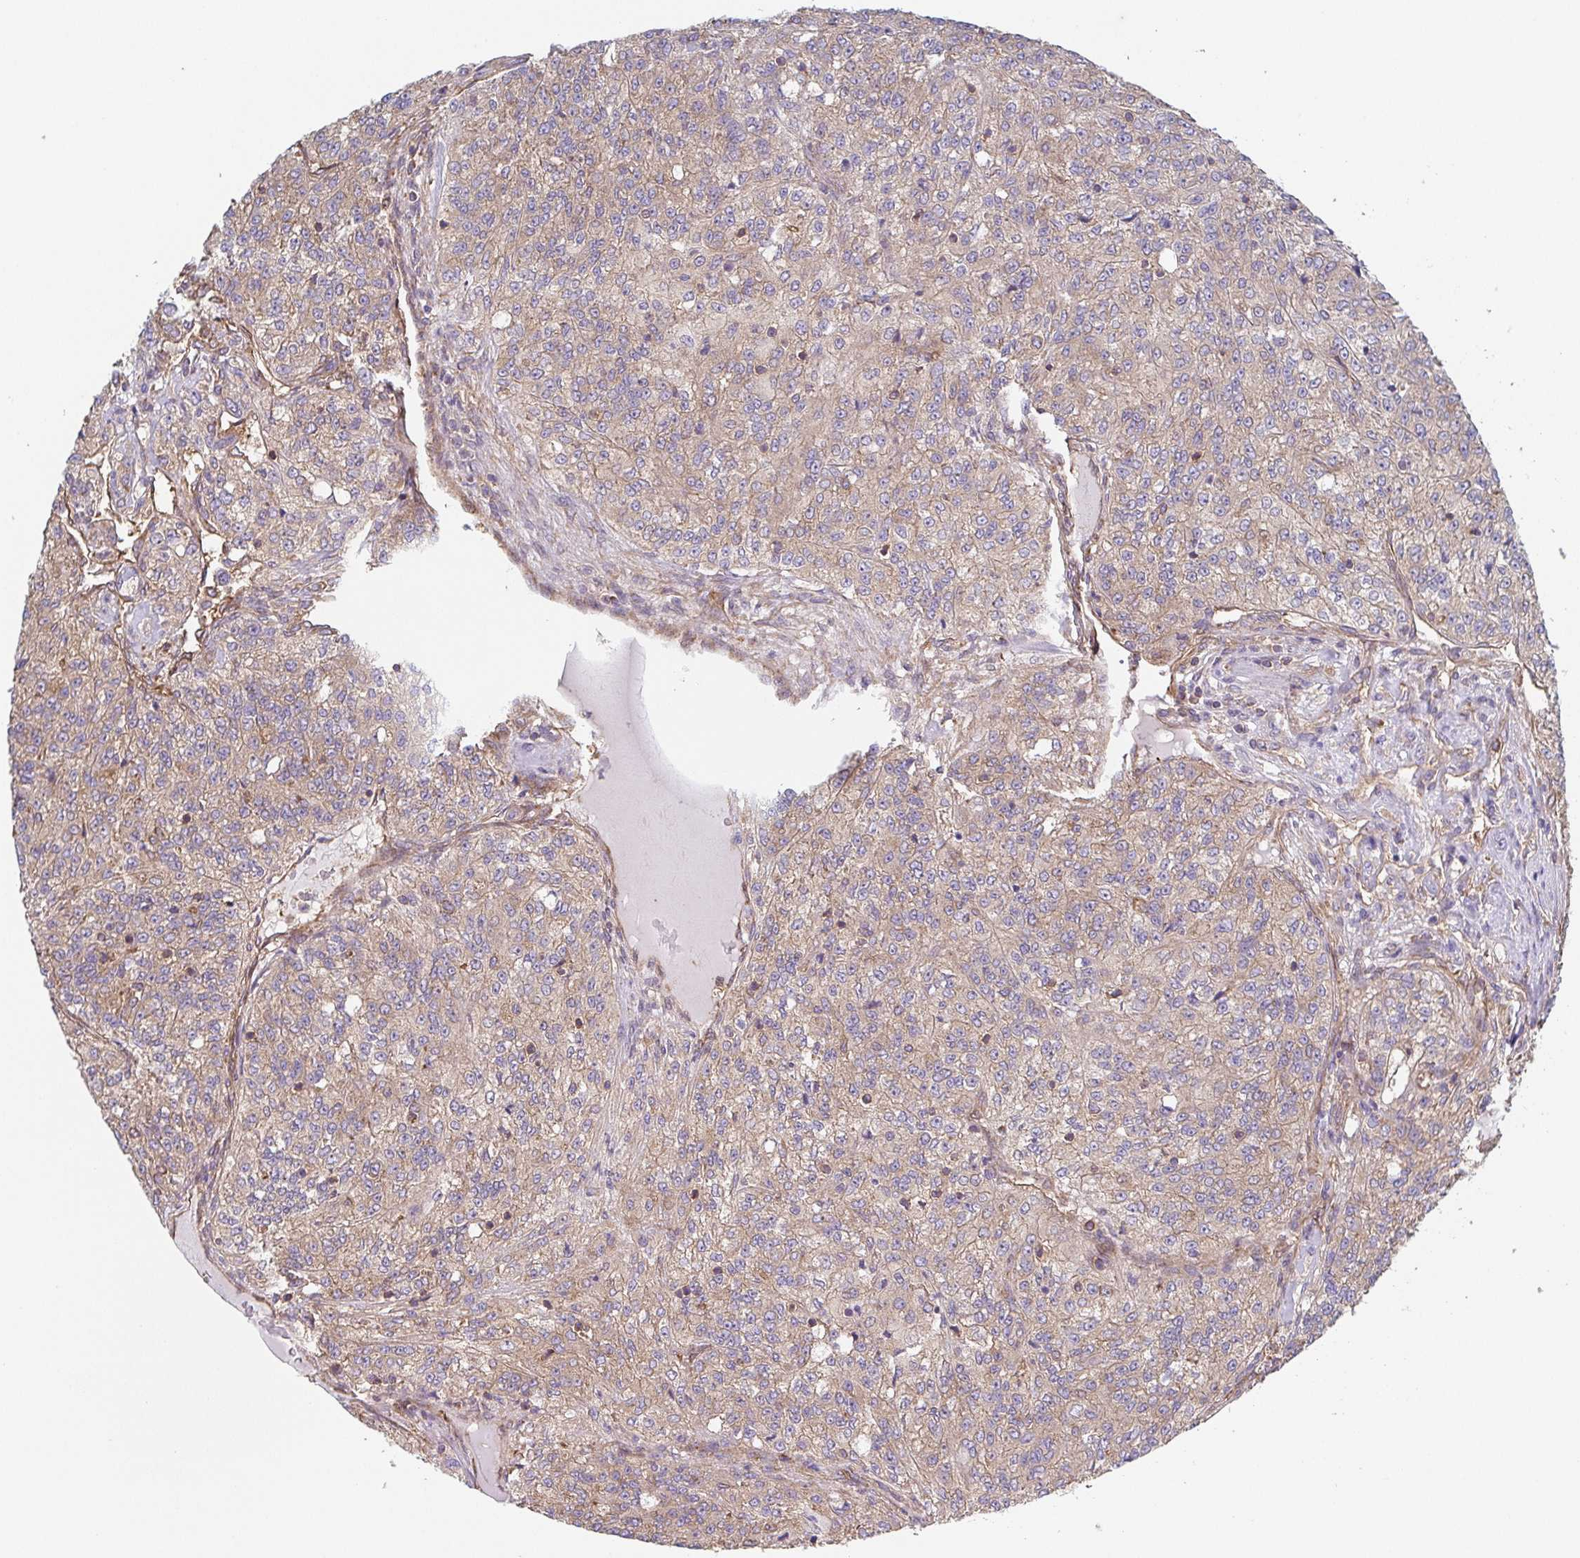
{"staining": {"intensity": "weak", "quantity": ">75%", "location": "cytoplasmic/membranous"}, "tissue": "renal cancer", "cell_type": "Tumor cells", "image_type": "cancer", "snomed": [{"axis": "morphology", "description": "Adenocarcinoma, NOS"}, {"axis": "topography", "description": "Kidney"}], "caption": "Renal adenocarcinoma stained with immunohistochemistry (IHC) shows weak cytoplasmic/membranous staining in approximately >75% of tumor cells.", "gene": "TMEM229A", "patient": {"sex": "female", "age": 63}}